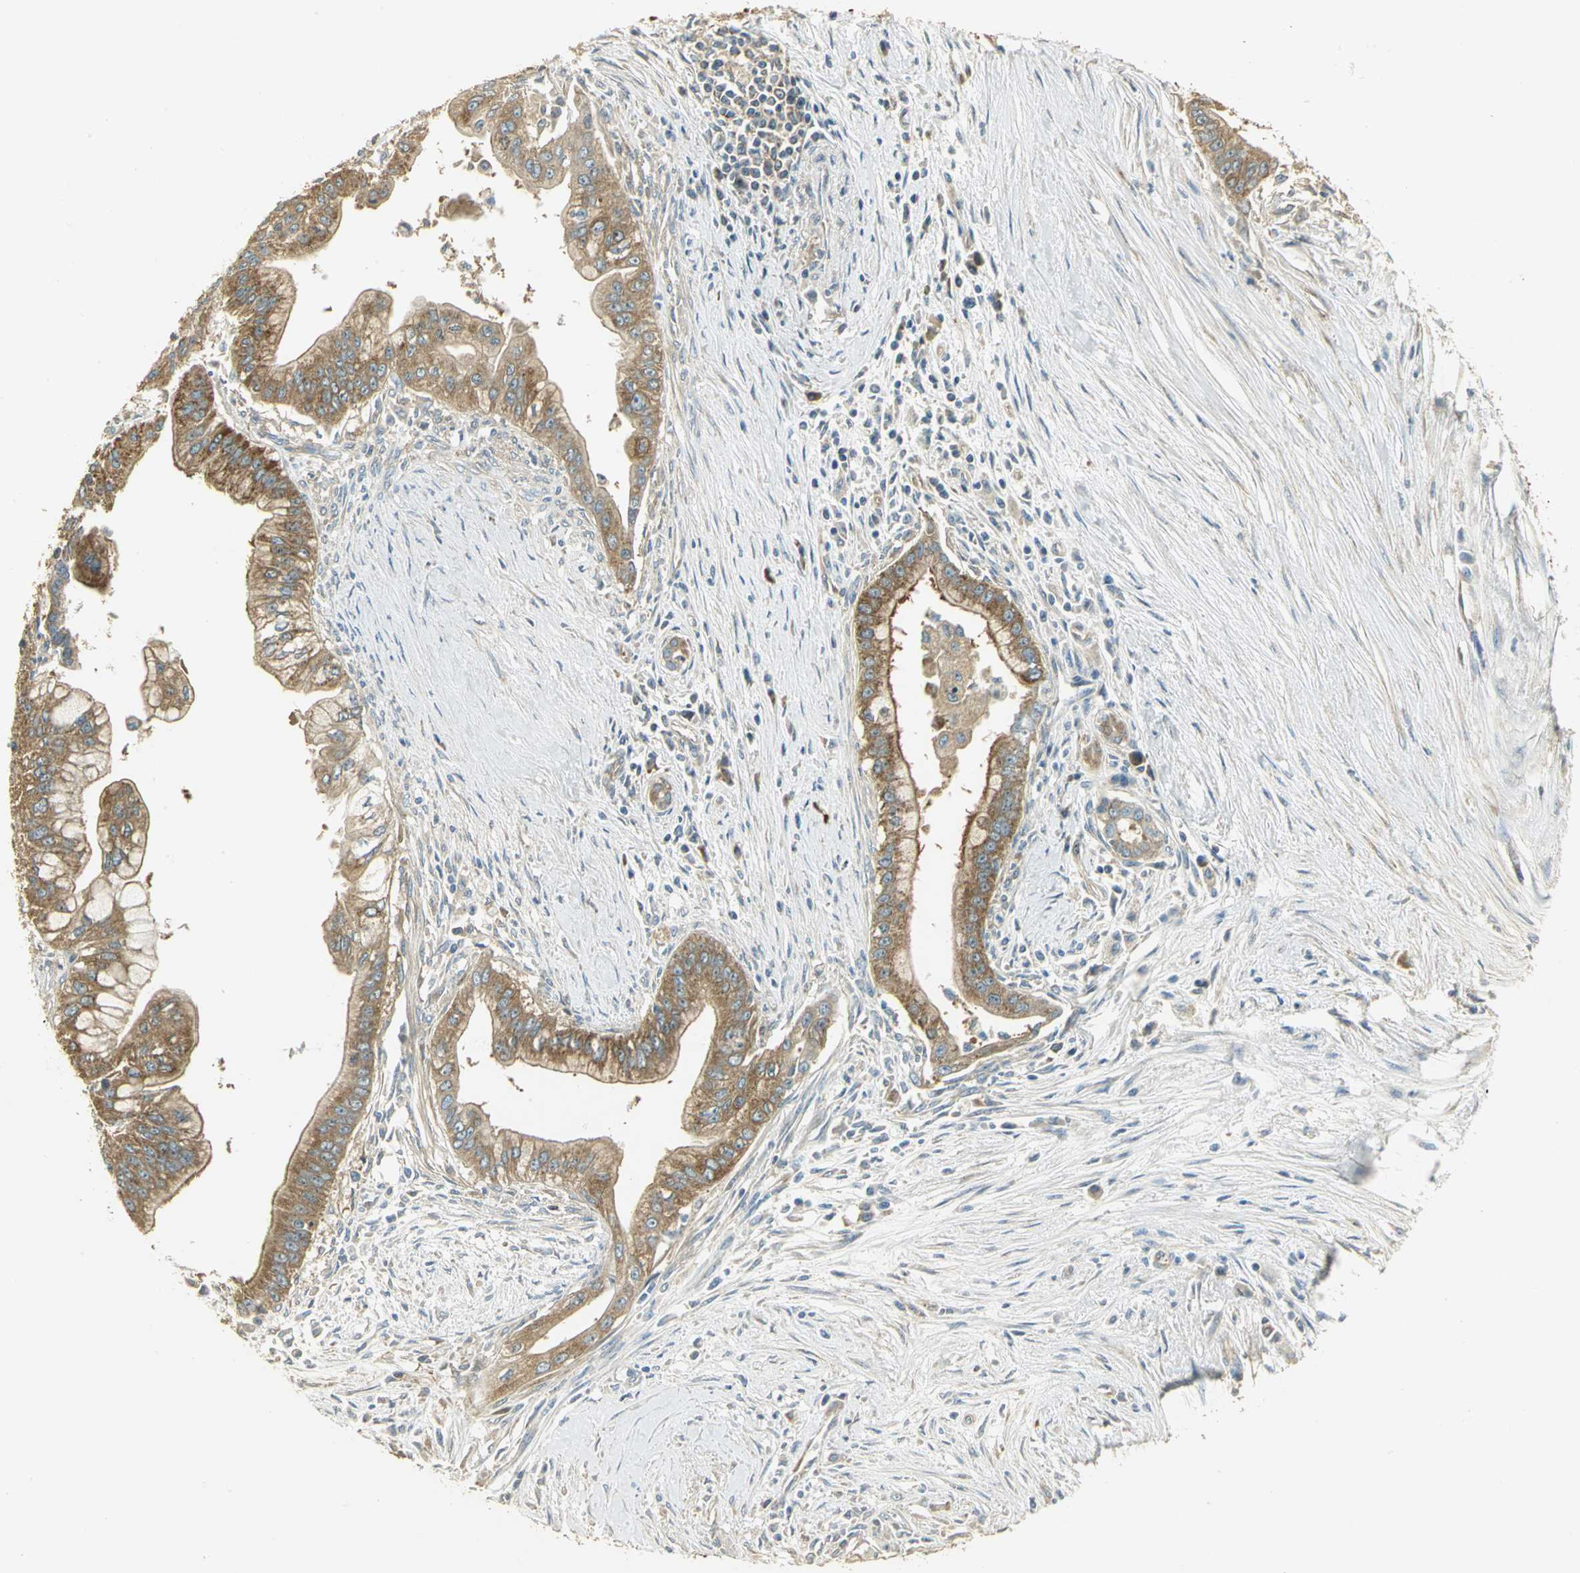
{"staining": {"intensity": "moderate", "quantity": ">75%", "location": "cytoplasmic/membranous"}, "tissue": "pancreatic cancer", "cell_type": "Tumor cells", "image_type": "cancer", "snomed": [{"axis": "morphology", "description": "Adenocarcinoma, NOS"}, {"axis": "topography", "description": "Pancreas"}], "caption": "IHC of human pancreatic cancer (adenocarcinoma) demonstrates medium levels of moderate cytoplasmic/membranous staining in approximately >75% of tumor cells.", "gene": "RARS1", "patient": {"sex": "male", "age": 59}}